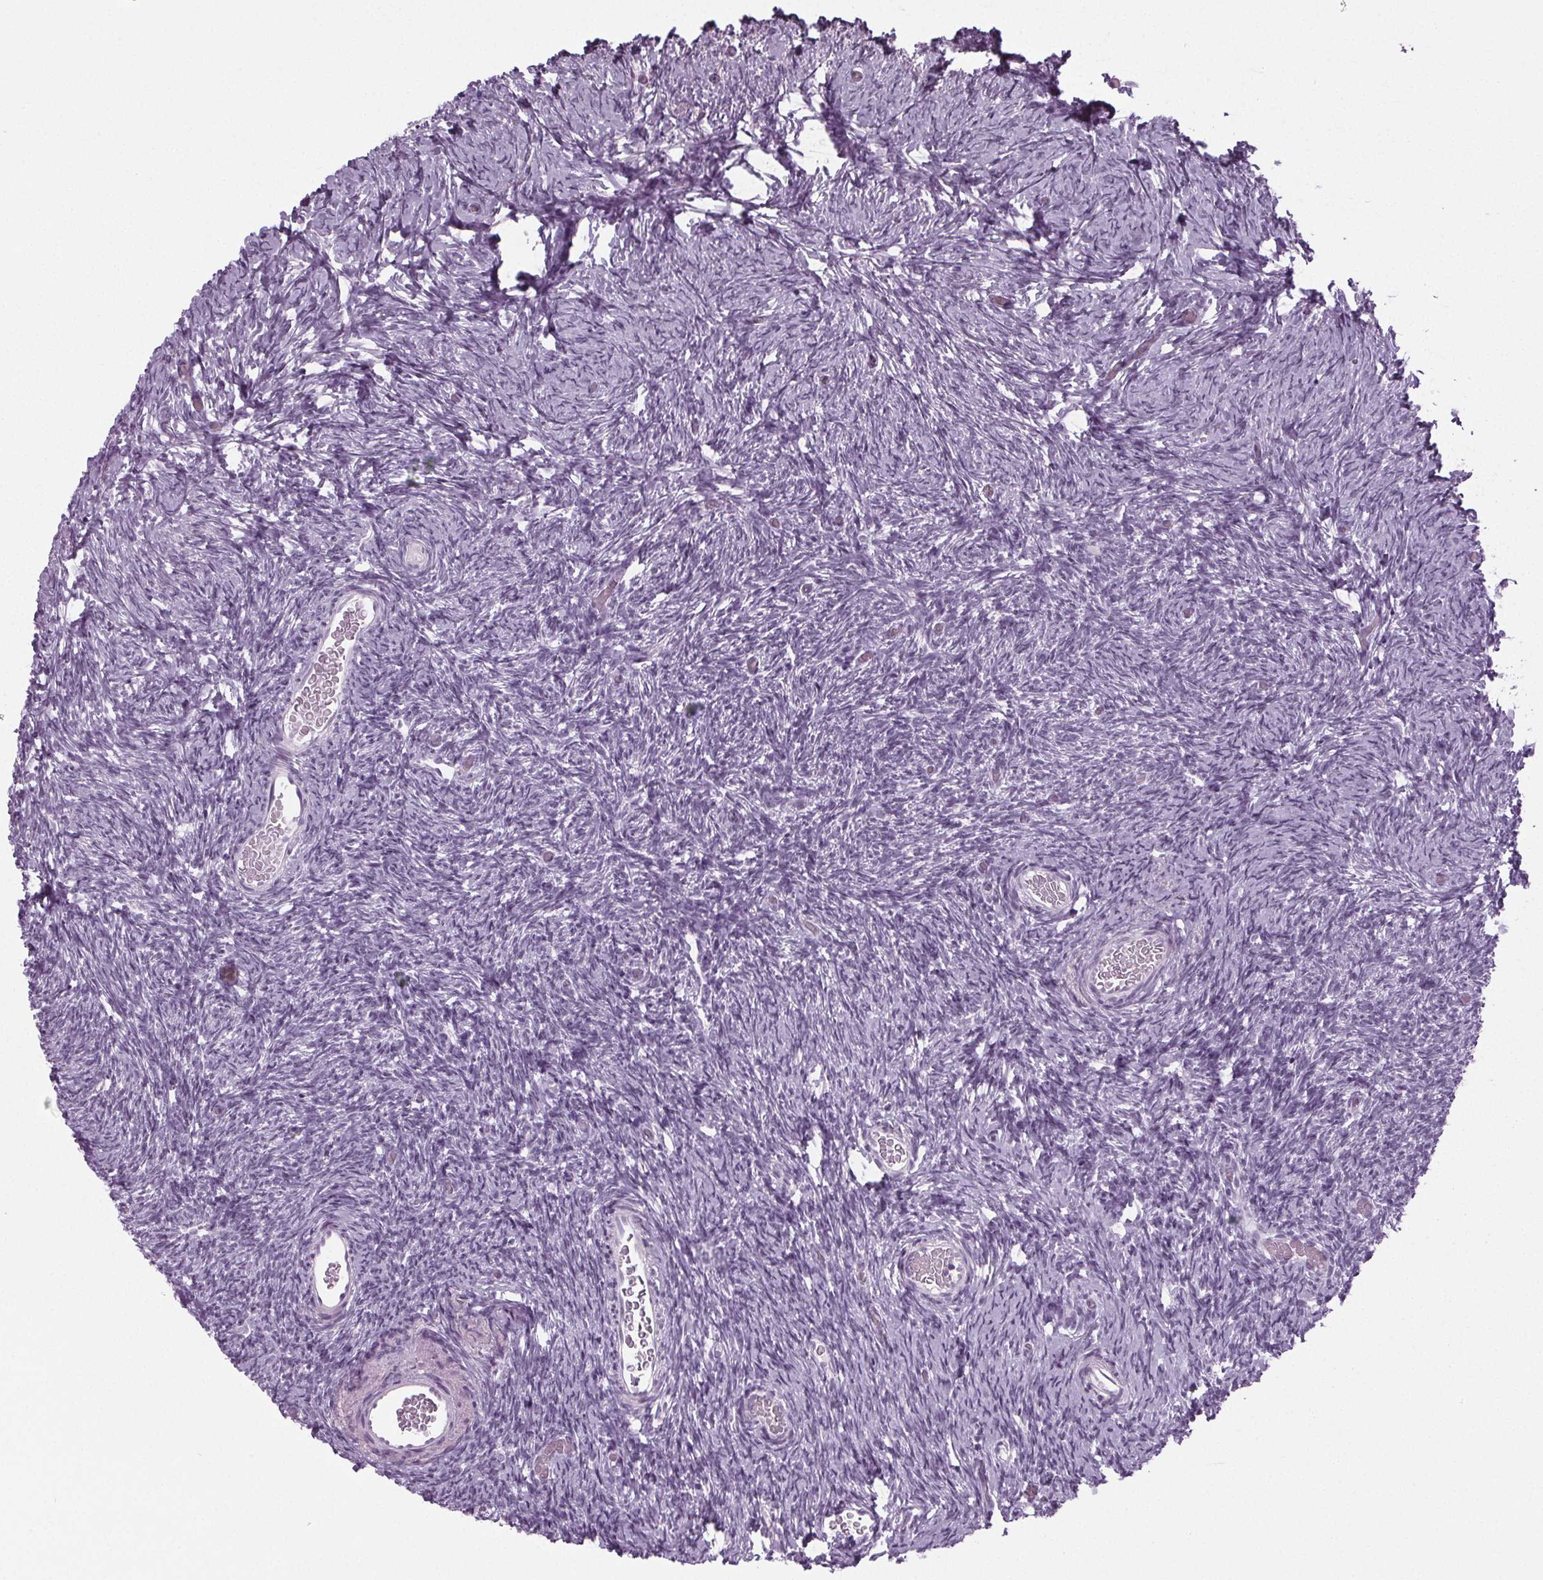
{"staining": {"intensity": "moderate", "quantity": "25%-75%", "location": "cytoplasmic/membranous"}, "tissue": "ovary", "cell_type": "Follicle cells", "image_type": "normal", "snomed": [{"axis": "morphology", "description": "Normal tissue, NOS"}, {"axis": "topography", "description": "Ovary"}], "caption": "Protein staining of benign ovary shows moderate cytoplasmic/membranous expression in approximately 25%-75% of follicle cells.", "gene": "IGF2BP1", "patient": {"sex": "female", "age": 39}}